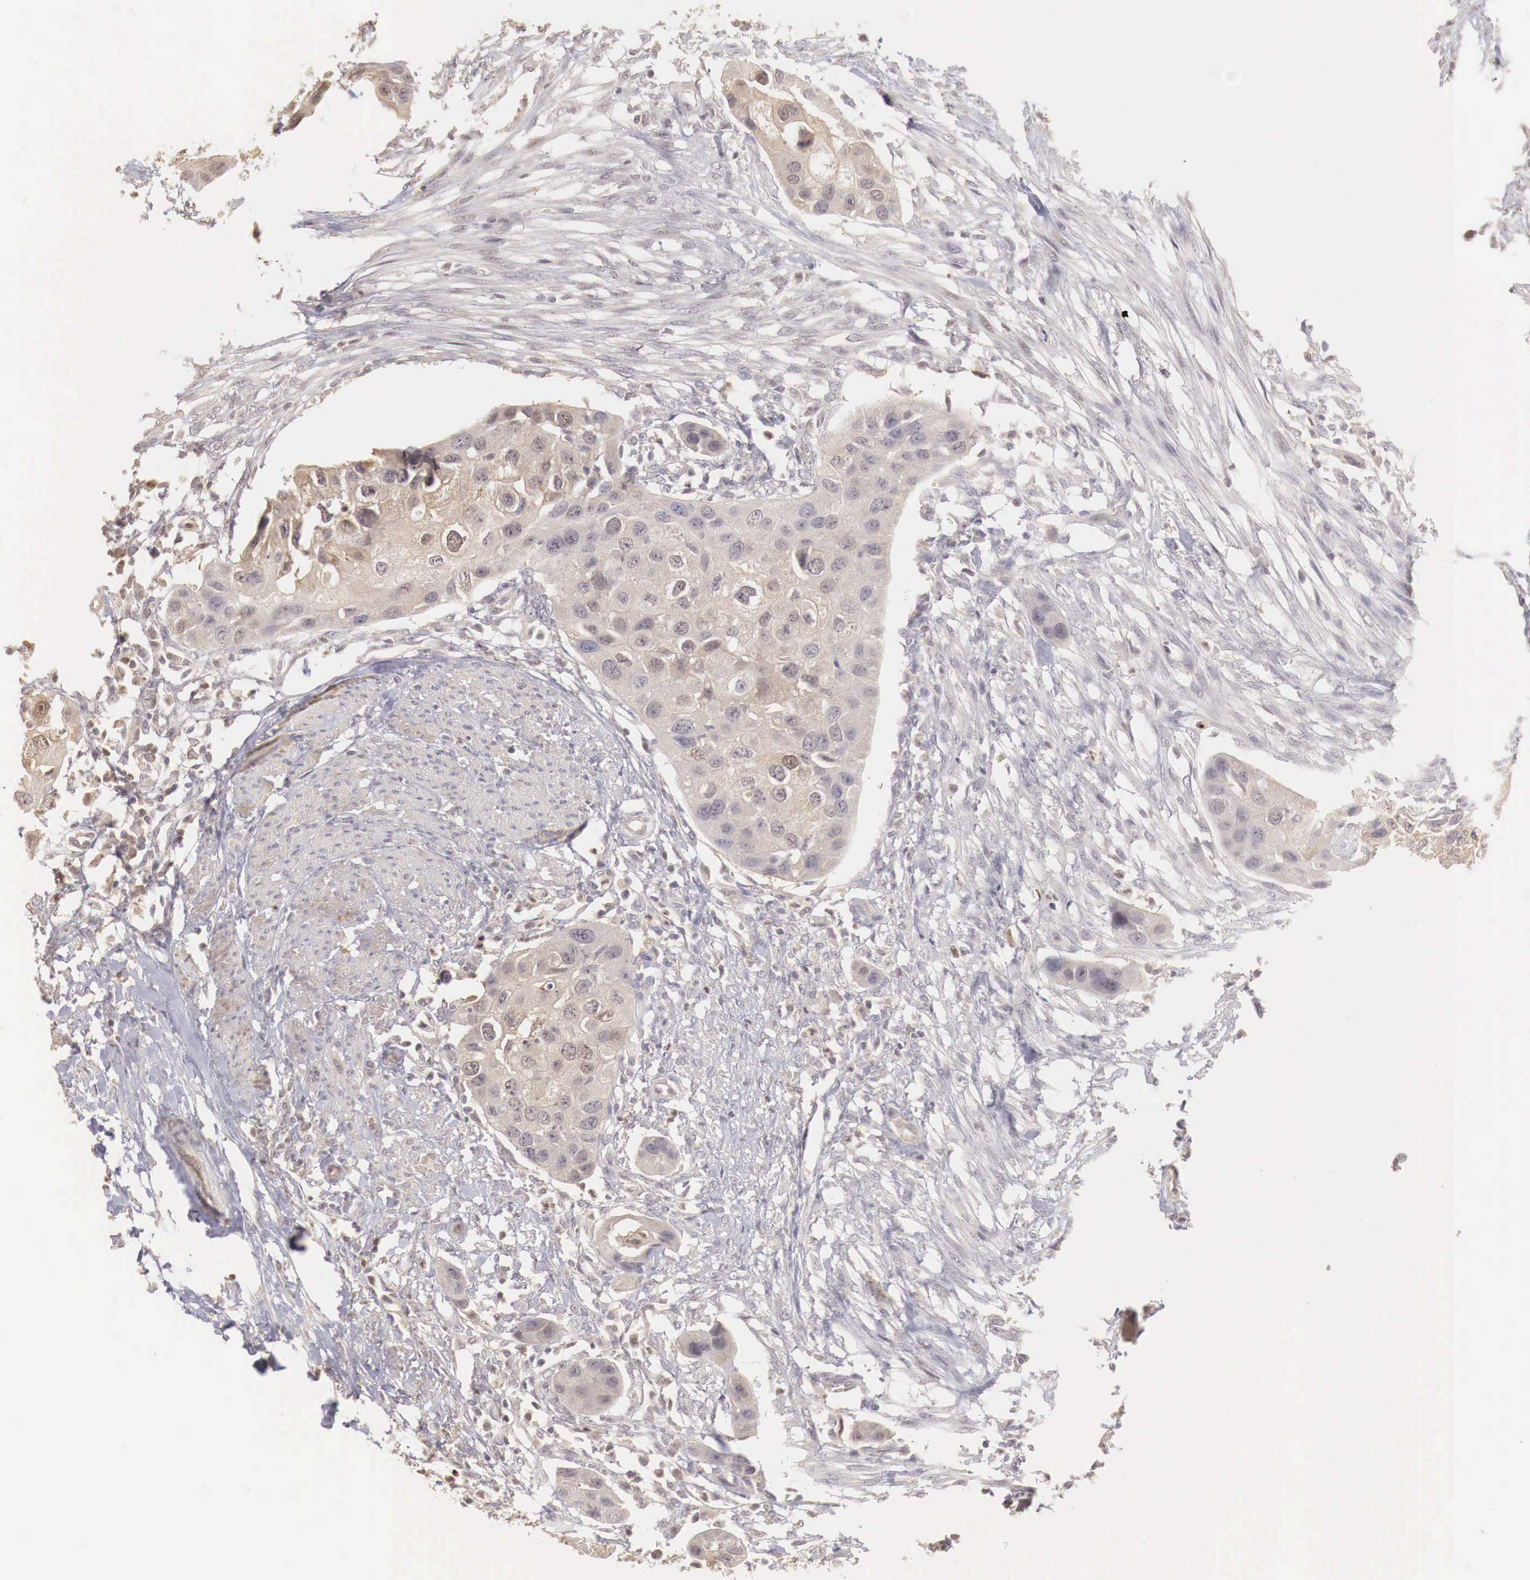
{"staining": {"intensity": "weak", "quantity": ">75%", "location": "cytoplasmic/membranous"}, "tissue": "urothelial cancer", "cell_type": "Tumor cells", "image_type": "cancer", "snomed": [{"axis": "morphology", "description": "Urothelial carcinoma, High grade"}, {"axis": "topography", "description": "Urinary bladder"}], "caption": "Human urothelial cancer stained for a protein (brown) reveals weak cytoplasmic/membranous positive positivity in approximately >75% of tumor cells.", "gene": "TBC1D9", "patient": {"sex": "male", "age": 55}}